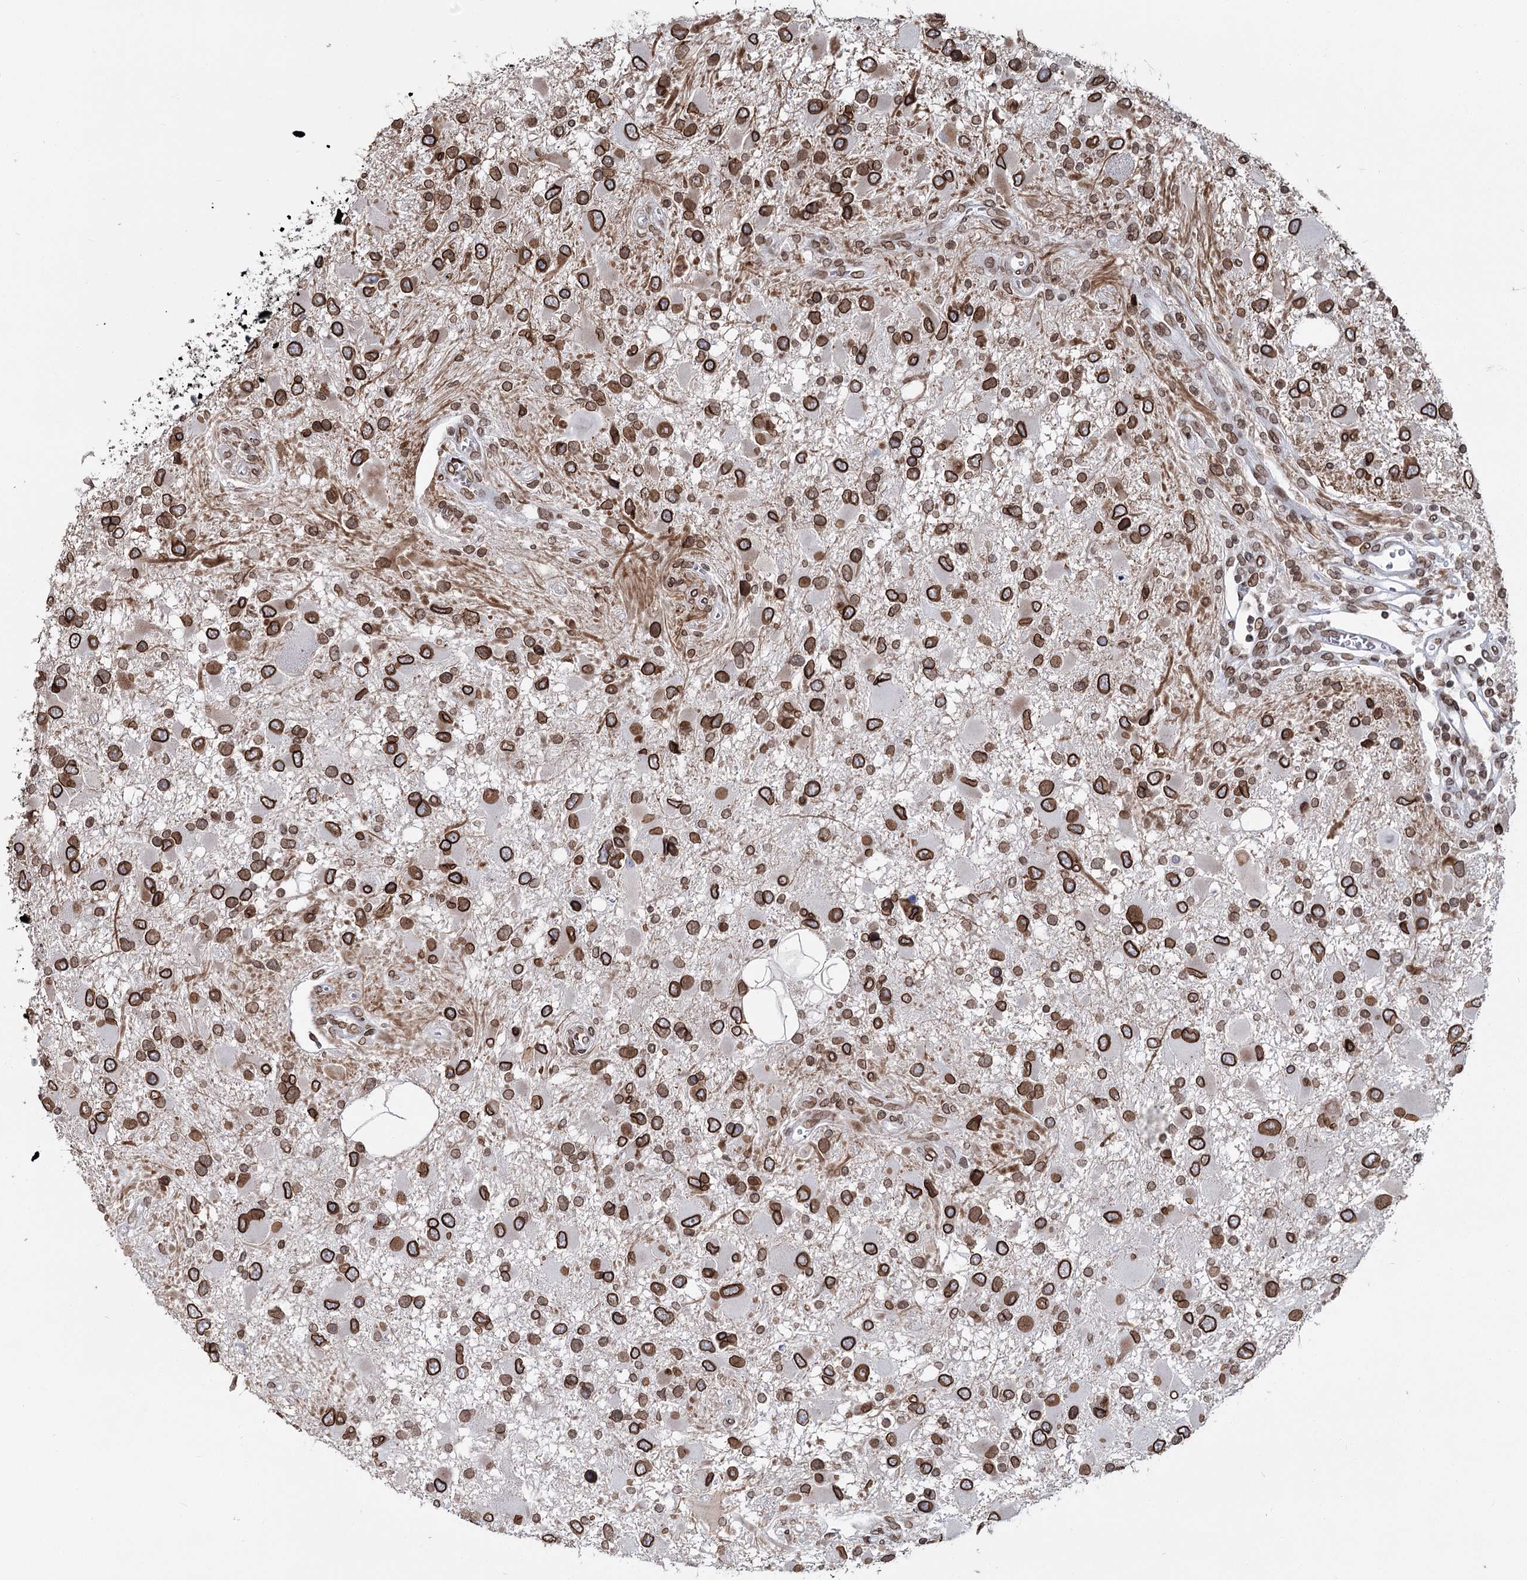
{"staining": {"intensity": "strong", "quantity": ">75%", "location": "cytoplasmic/membranous,nuclear"}, "tissue": "glioma", "cell_type": "Tumor cells", "image_type": "cancer", "snomed": [{"axis": "morphology", "description": "Glioma, malignant, High grade"}, {"axis": "topography", "description": "Brain"}], "caption": "The histopathology image shows a brown stain indicating the presence of a protein in the cytoplasmic/membranous and nuclear of tumor cells in malignant glioma (high-grade).", "gene": "KIAA0930", "patient": {"sex": "male", "age": 53}}